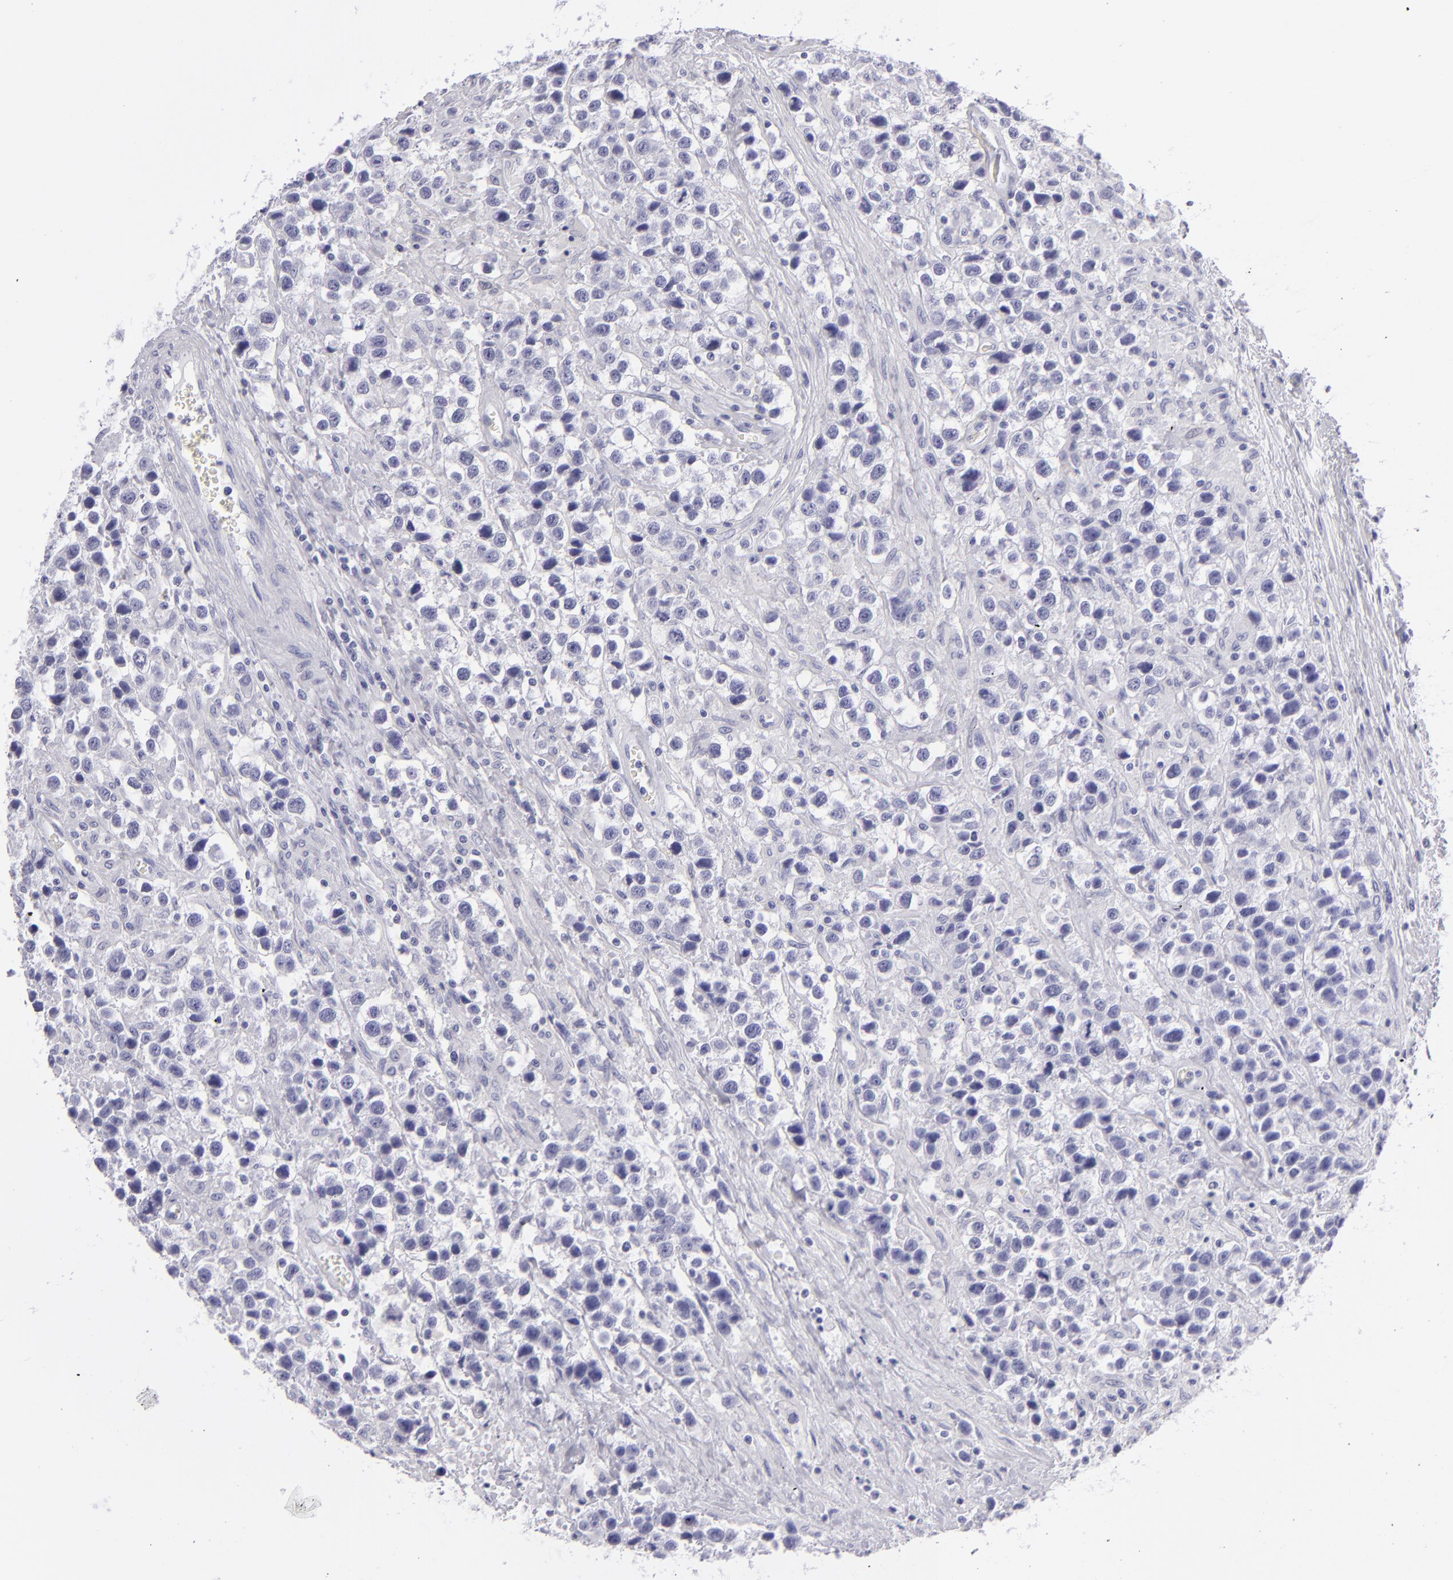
{"staining": {"intensity": "negative", "quantity": "none", "location": "none"}, "tissue": "testis cancer", "cell_type": "Tumor cells", "image_type": "cancer", "snomed": [{"axis": "morphology", "description": "Seminoma, NOS"}, {"axis": "topography", "description": "Testis"}], "caption": "High power microscopy photomicrograph of an immunohistochemistry image of testis seminoma, revealing no significant expression in tumor cells. (Stains: DAB IHC with hematoxylin counter stain, Microscopy: brightfield microscopy at high magnification).", "gene": "PVALB", "patient": {"sex": "male", "age": 43}}